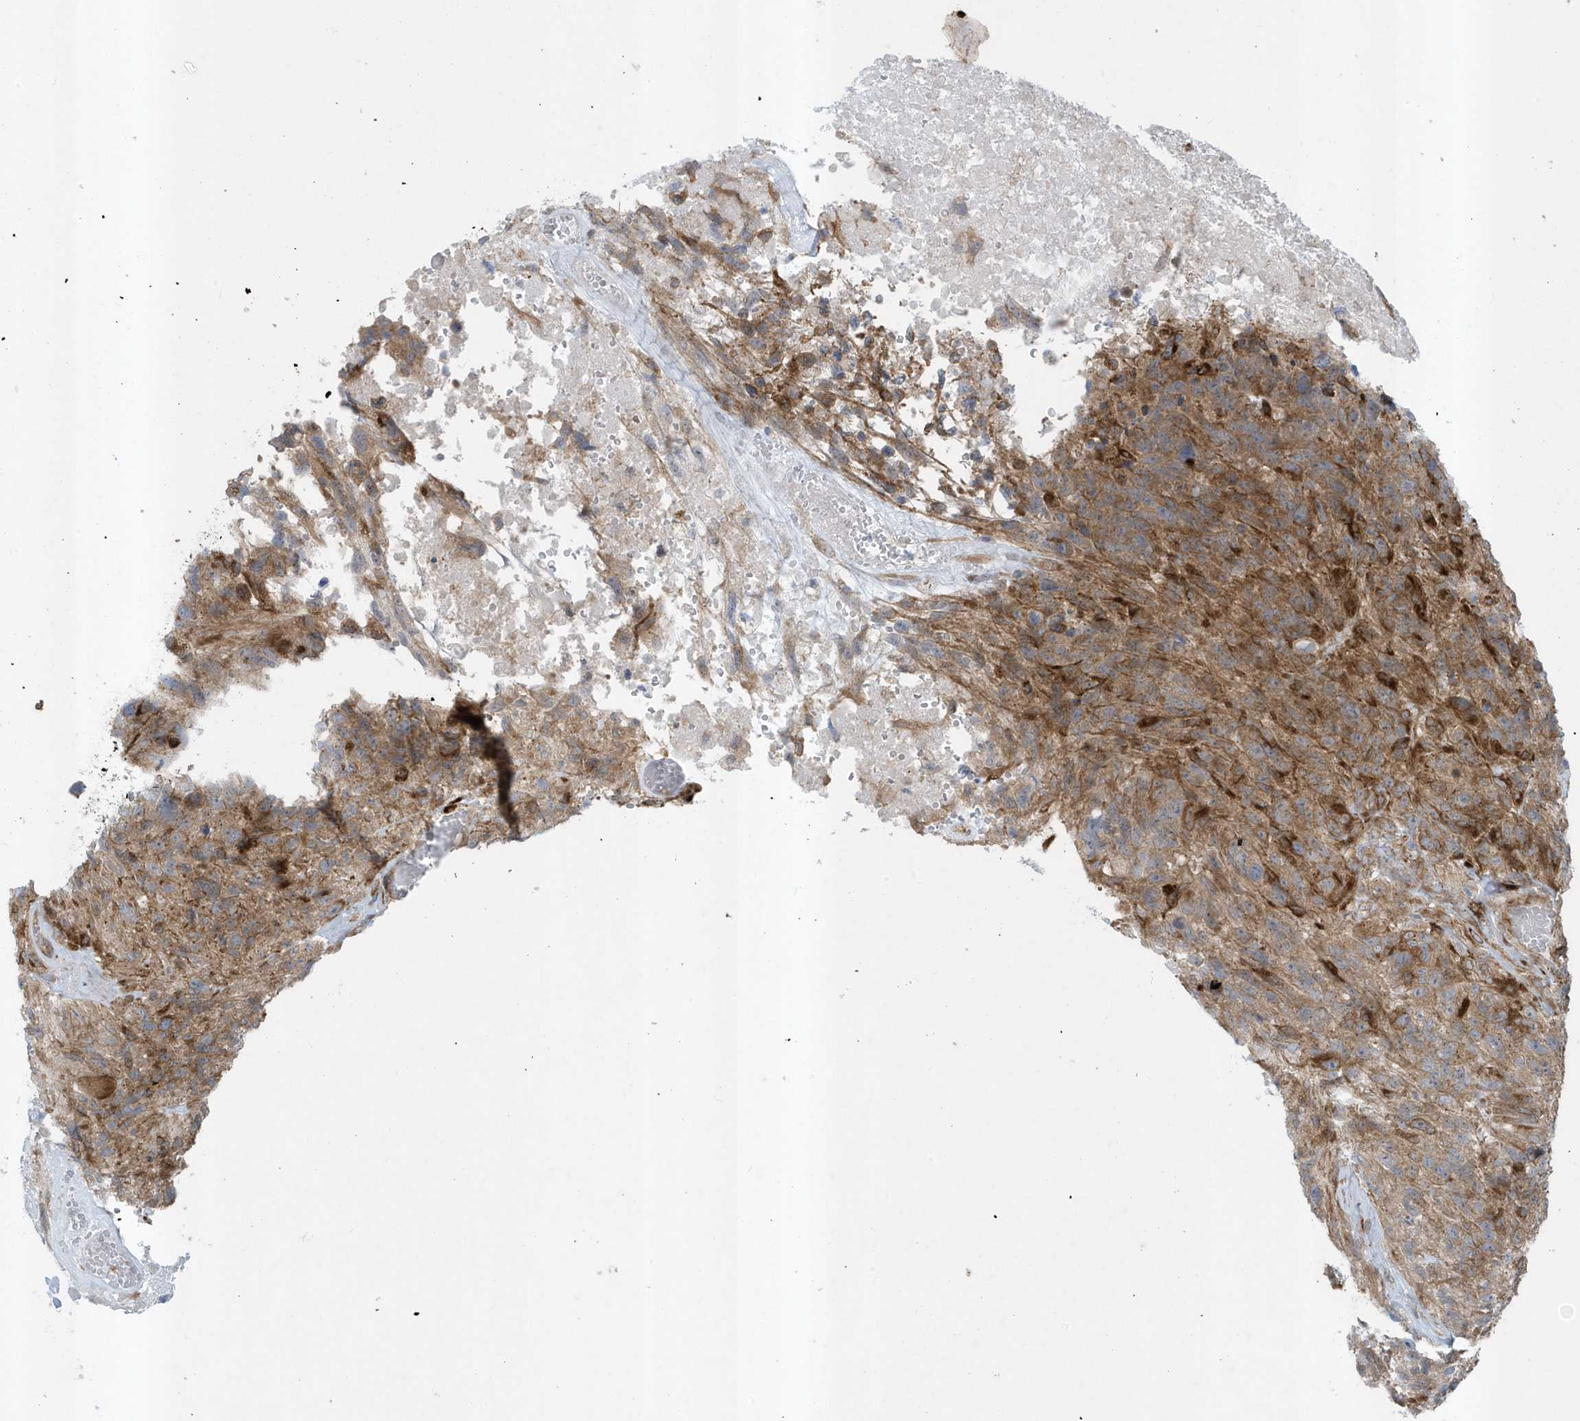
{"staining": {"intensity": "moderate", "quantity": ">75%", "location": "cytoplasmic/membranous"}, "tissue": "glioma", "cell_type": "Tumor cells", "image_type": "cancer", "snomed": [{"axis": "morphology", "description": "Glioma, malignant, High grade"}, {"axis": "topography", "description": "Brain"}], "caption": "This is an image of IHC staining of glioma, which shows moderate expression in the cytoplasmic/membranous of tumor cells.", "gene": "FAM98A", "patient": {"sex": "male", "age": 69}}